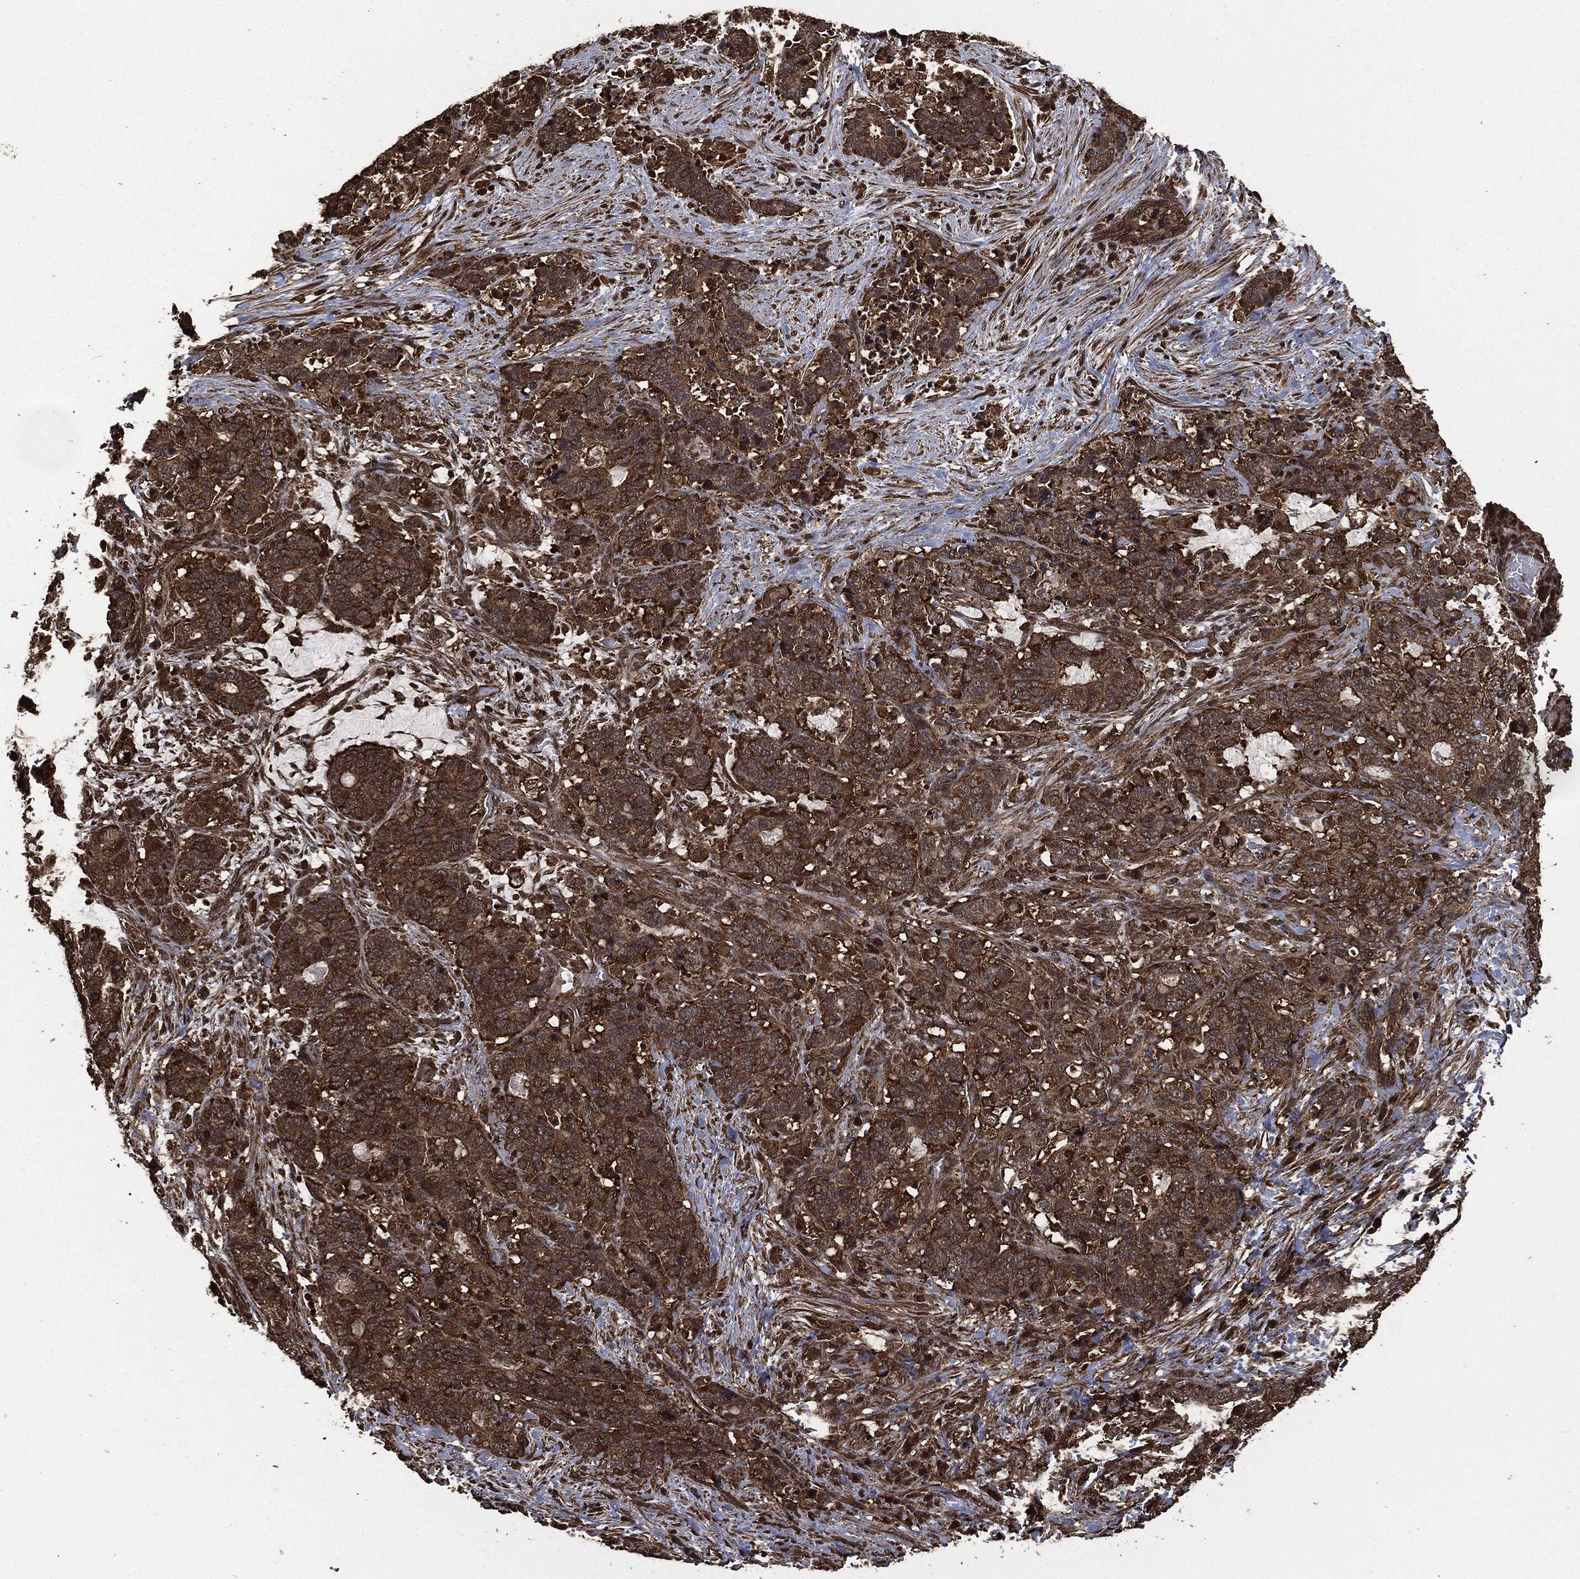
{"staining": {"intensity": "strong", "quantity": ">75%", "location": "cytoplasmic/membranous"}, "tissue": "stomach cancer", "cell_type": "Tumor cells", "image_type": "cancer", "snomed": [{"axis": "morphology", "description": "Normal tissue, NOS"}, {"axis": "morphology", "description": "Adenocarcinoma, NOS"}, {"axis": "topography", "description": "Stomach"}], "caption": "Protein positivity by immunohistochemistry shows strong cytoplasmic/membranous expression in approximately >75% of tumor cells in stomach adenocarcinoma.", "gene": "HRAS", "patient": {"sex": "female", "age": 64}}